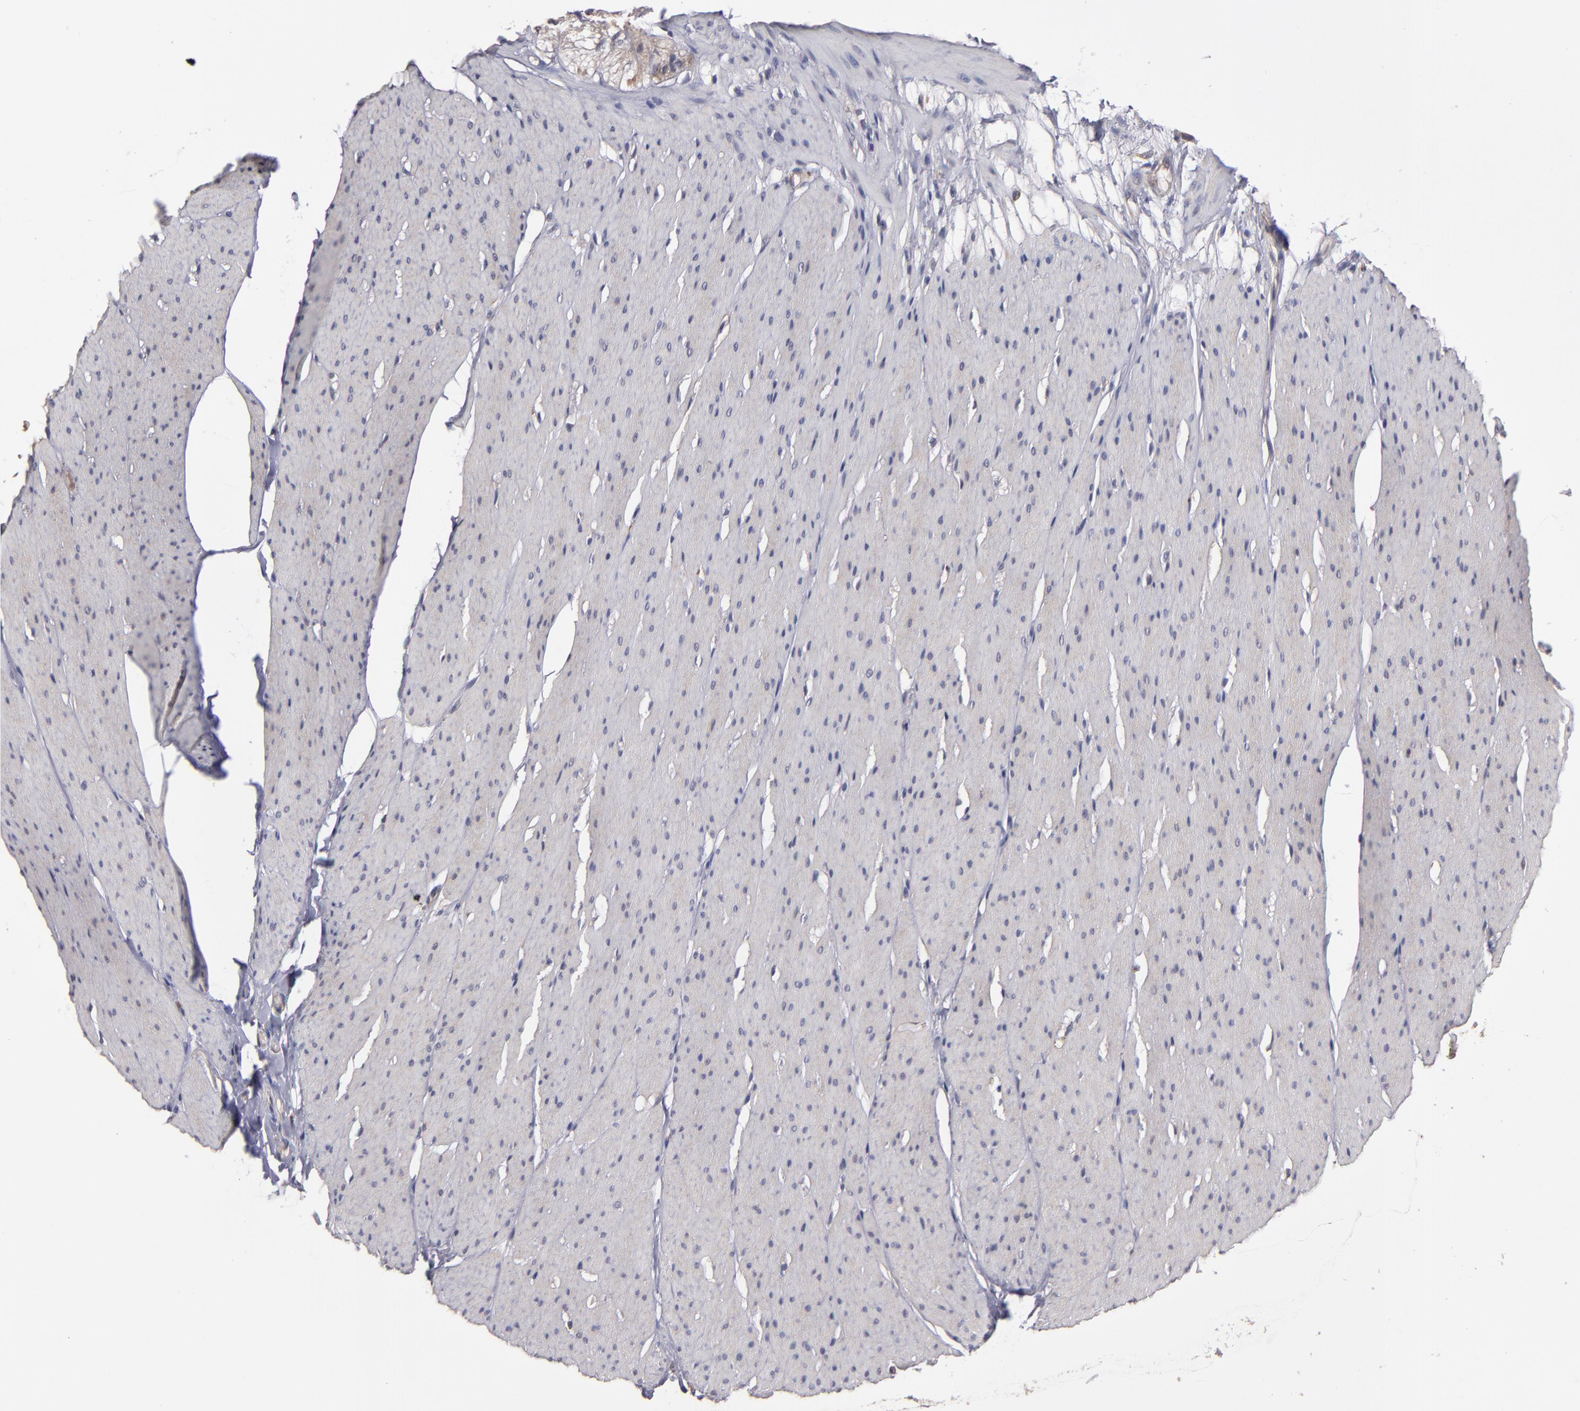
{"staining": {"intensity": "negative", "quantity": "none", "location": "none"}, "tissue": "smooth muscle", "cell_type": "Smooth muscle cells", "image_type": "normal", "snomed": [{"axis": "morphology", "description": "Normal tissue, NOS"}, {"axis": "topography", "description": "Smooth muscle"}, {"axis": "topography", "description": "Colon"}], "caption": "A high-resolution photomicrograph shows immunohistochemistry (IHC) staining of unremarkable smooth muscle, which reveals no significant expression in smooth muscle cells. Brightfield microscopy of IHC stained with DAB (3,3'-diaminobenzidine) (brown) and hematoxylin (blue), captured at high magnification.", "gene": "CTSO", "patient": {"sex": "male", "age": 67}}